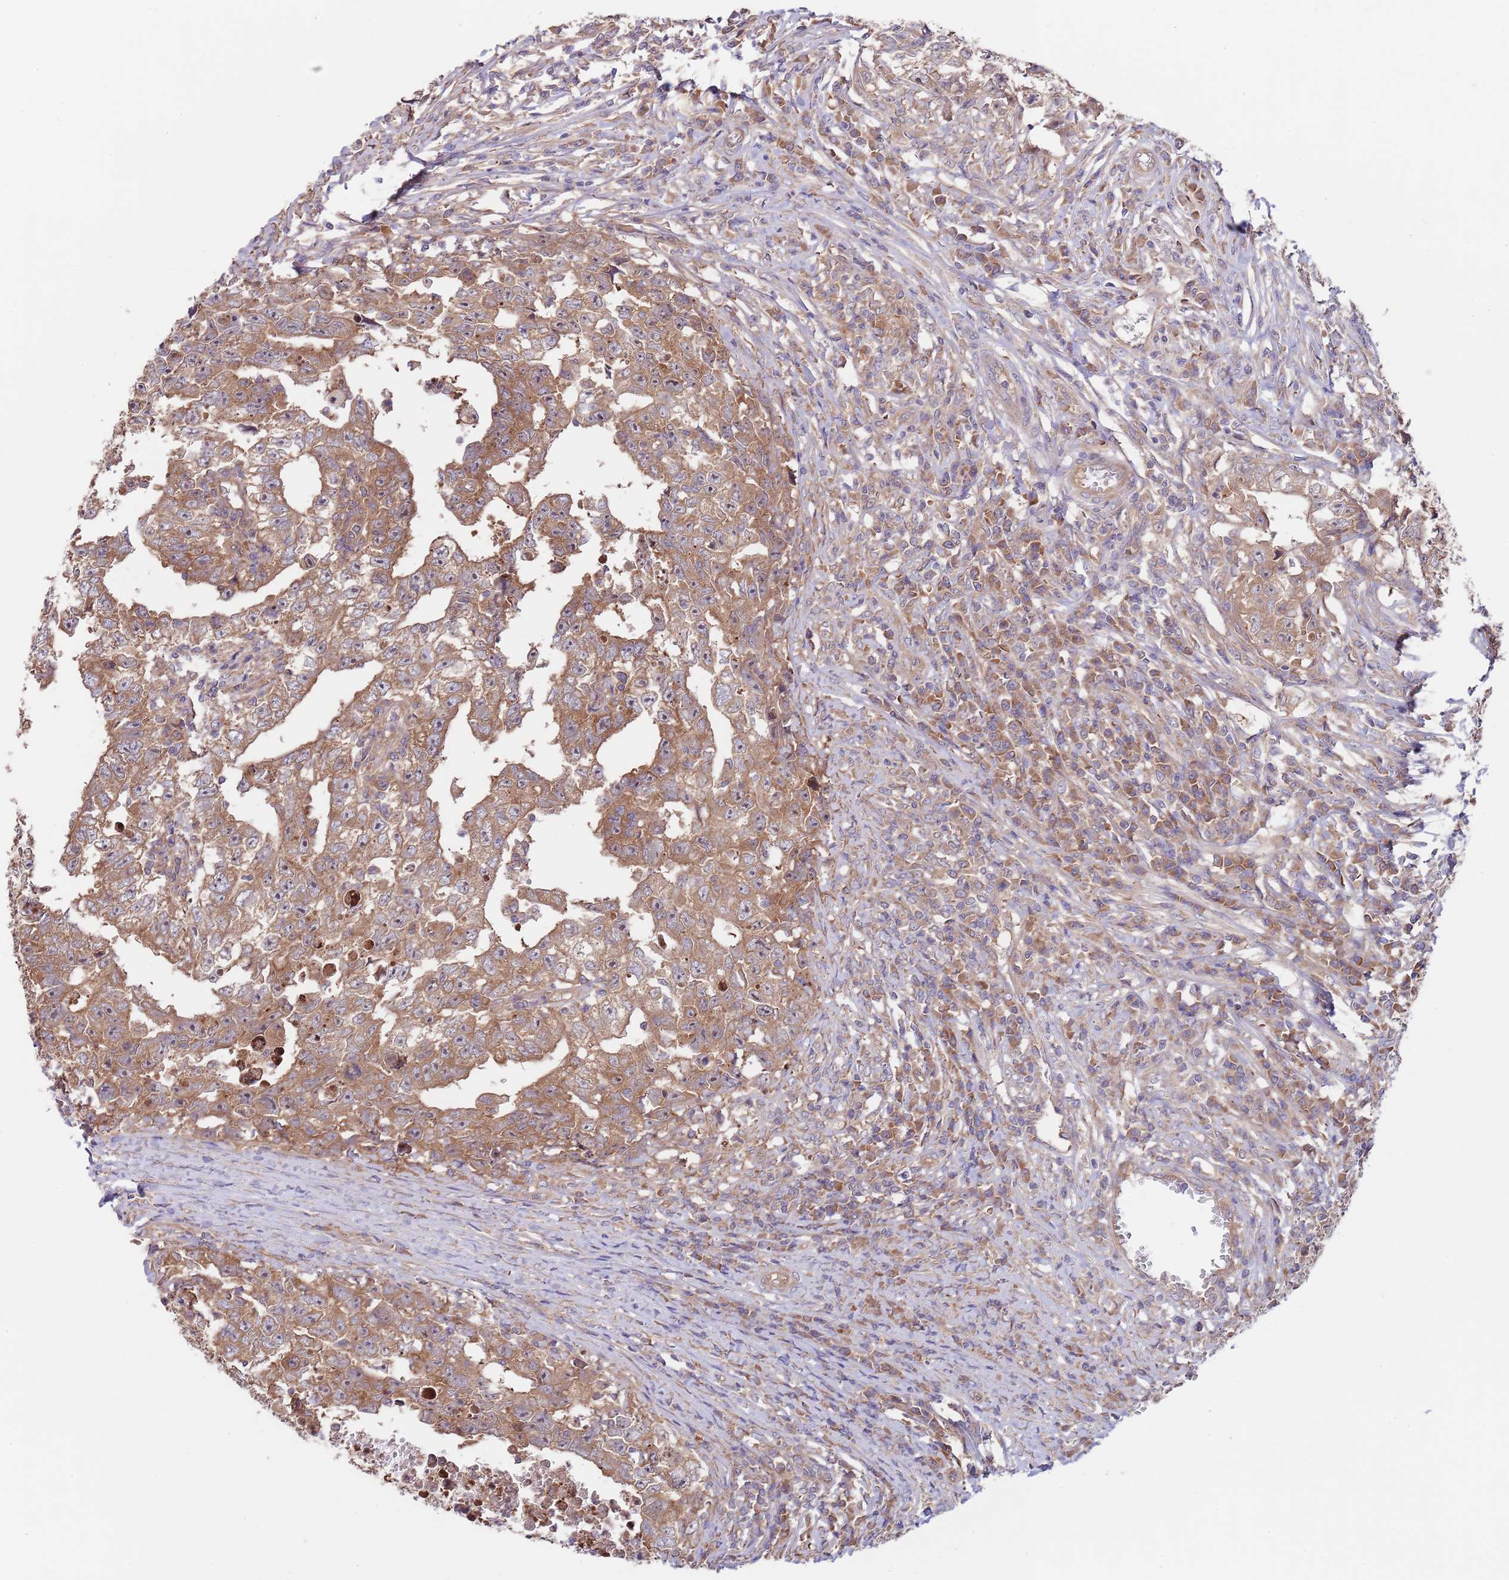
{"staining": {"intensity": "moderate", "quantity": ">75%", "location": "cytoplasmic/membranous"}, "tissue": "testis cancer", "cell_type": "Tumor cells", "image_type": "cancer", "snomed": [{"axis": "morphology", "description": "Carcinoma, Embryonal, NOS"}, {"axis": "topography", "description": "Testis"}], "caption": "Protein analysis of testis cancer tissue reveals moderate cytoplasmic/membranous expression in about >75% of tumor cells.", "gene": "EIF3F", "patient": {"sex": "male", "age": 25}}